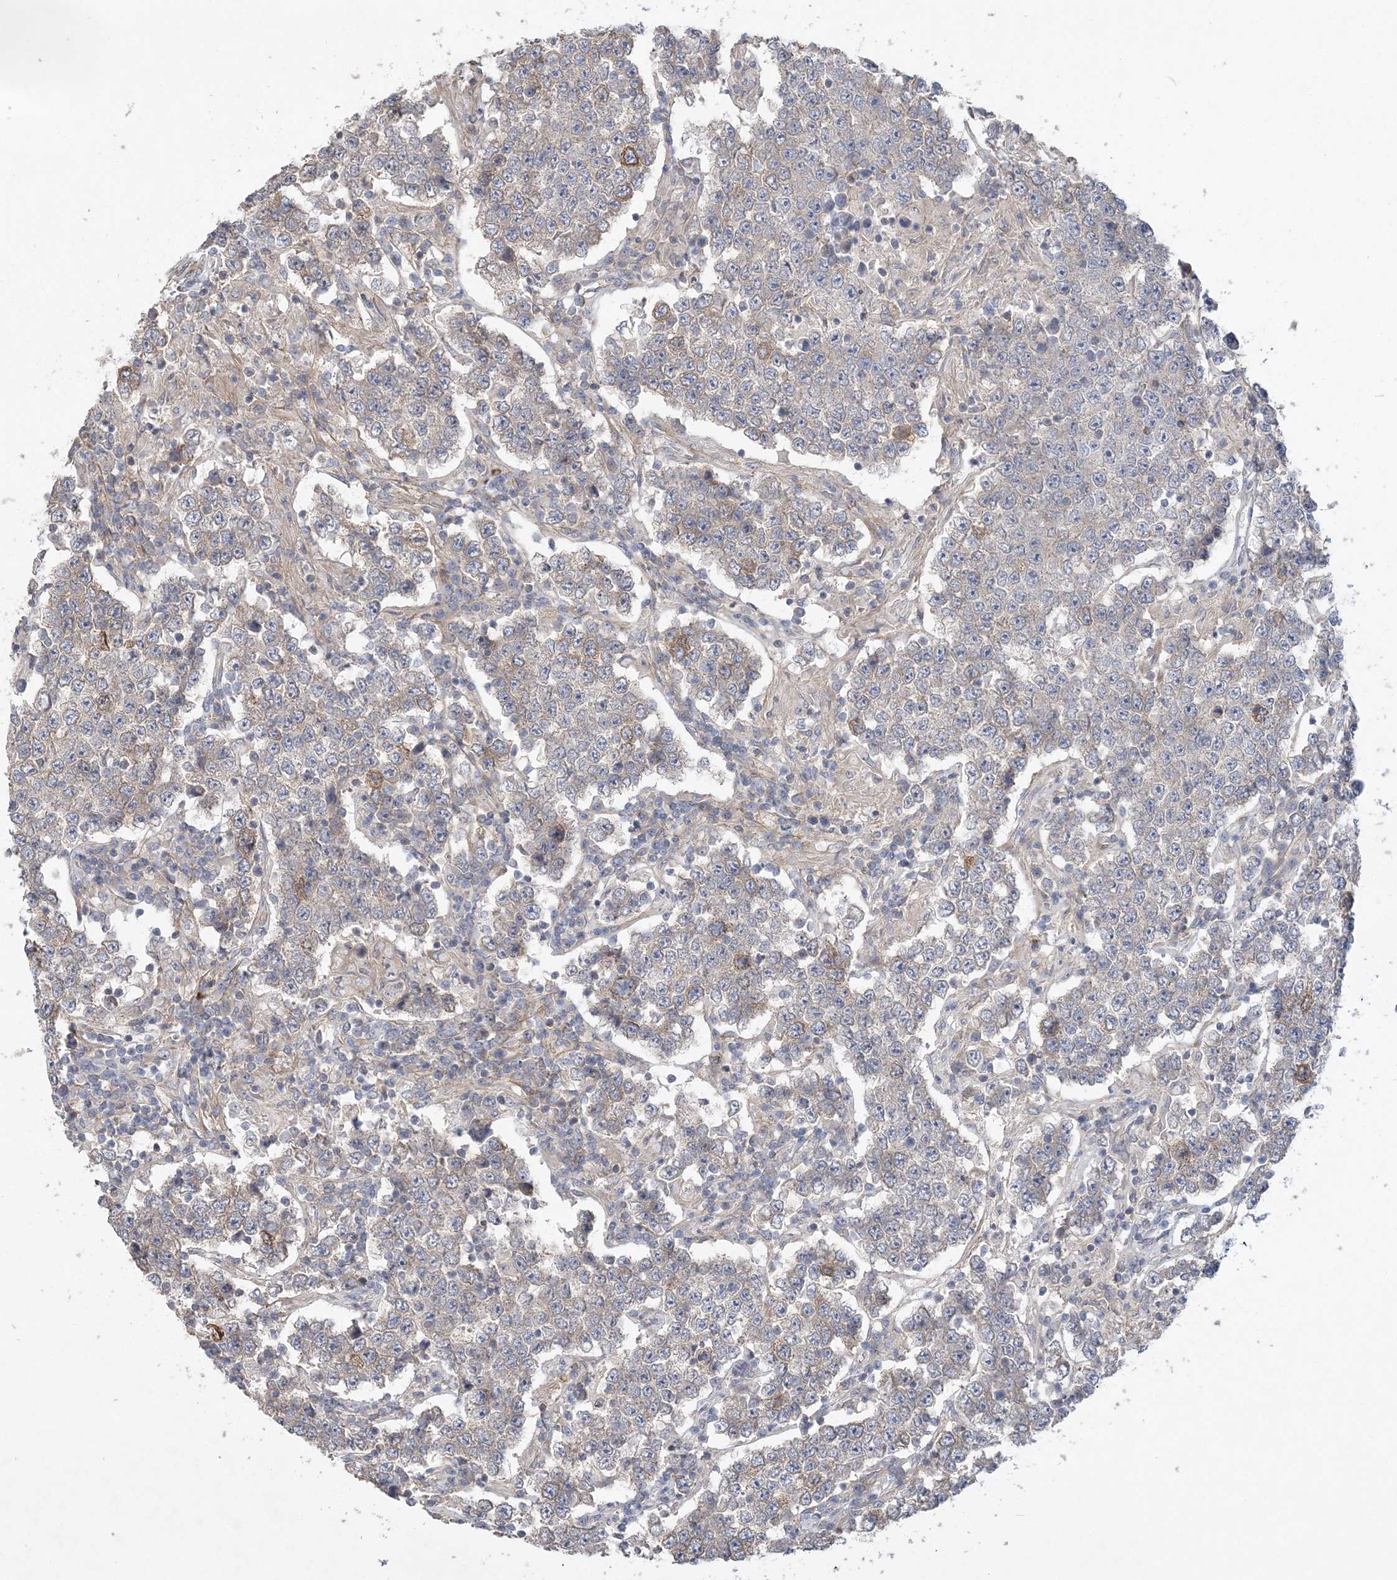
{"staining": {"intensity": "weak", "quantity": "<25%", "location": "cytoplasmic/membranous"}, "tissue": "testis cancer", "cell_type": "Tumor cells", "image_type": "cancer", "snomed": [{"axis": "morphology", "description": "Normal tissue, NOS"}, {"axis": "morphology", "description": "Urothelial carcinoma, High grade"}, {"axis": "morphology", "description": "Seminoma, NOS"}, {"axis": "morphology", "description": "Carcinoma, Embryonal, NOS"}, {"axis": "topography", "description": "Urinary bladder"}, {"axis": "topography", "description": "Testis"}], "caption": "IHC of human testis cancer (urothelial carcinoma (high-grade)) shows no expression in tumor cells.", "gene": "MAP4K5", "patient": {"sex": "male", "age": 41}}